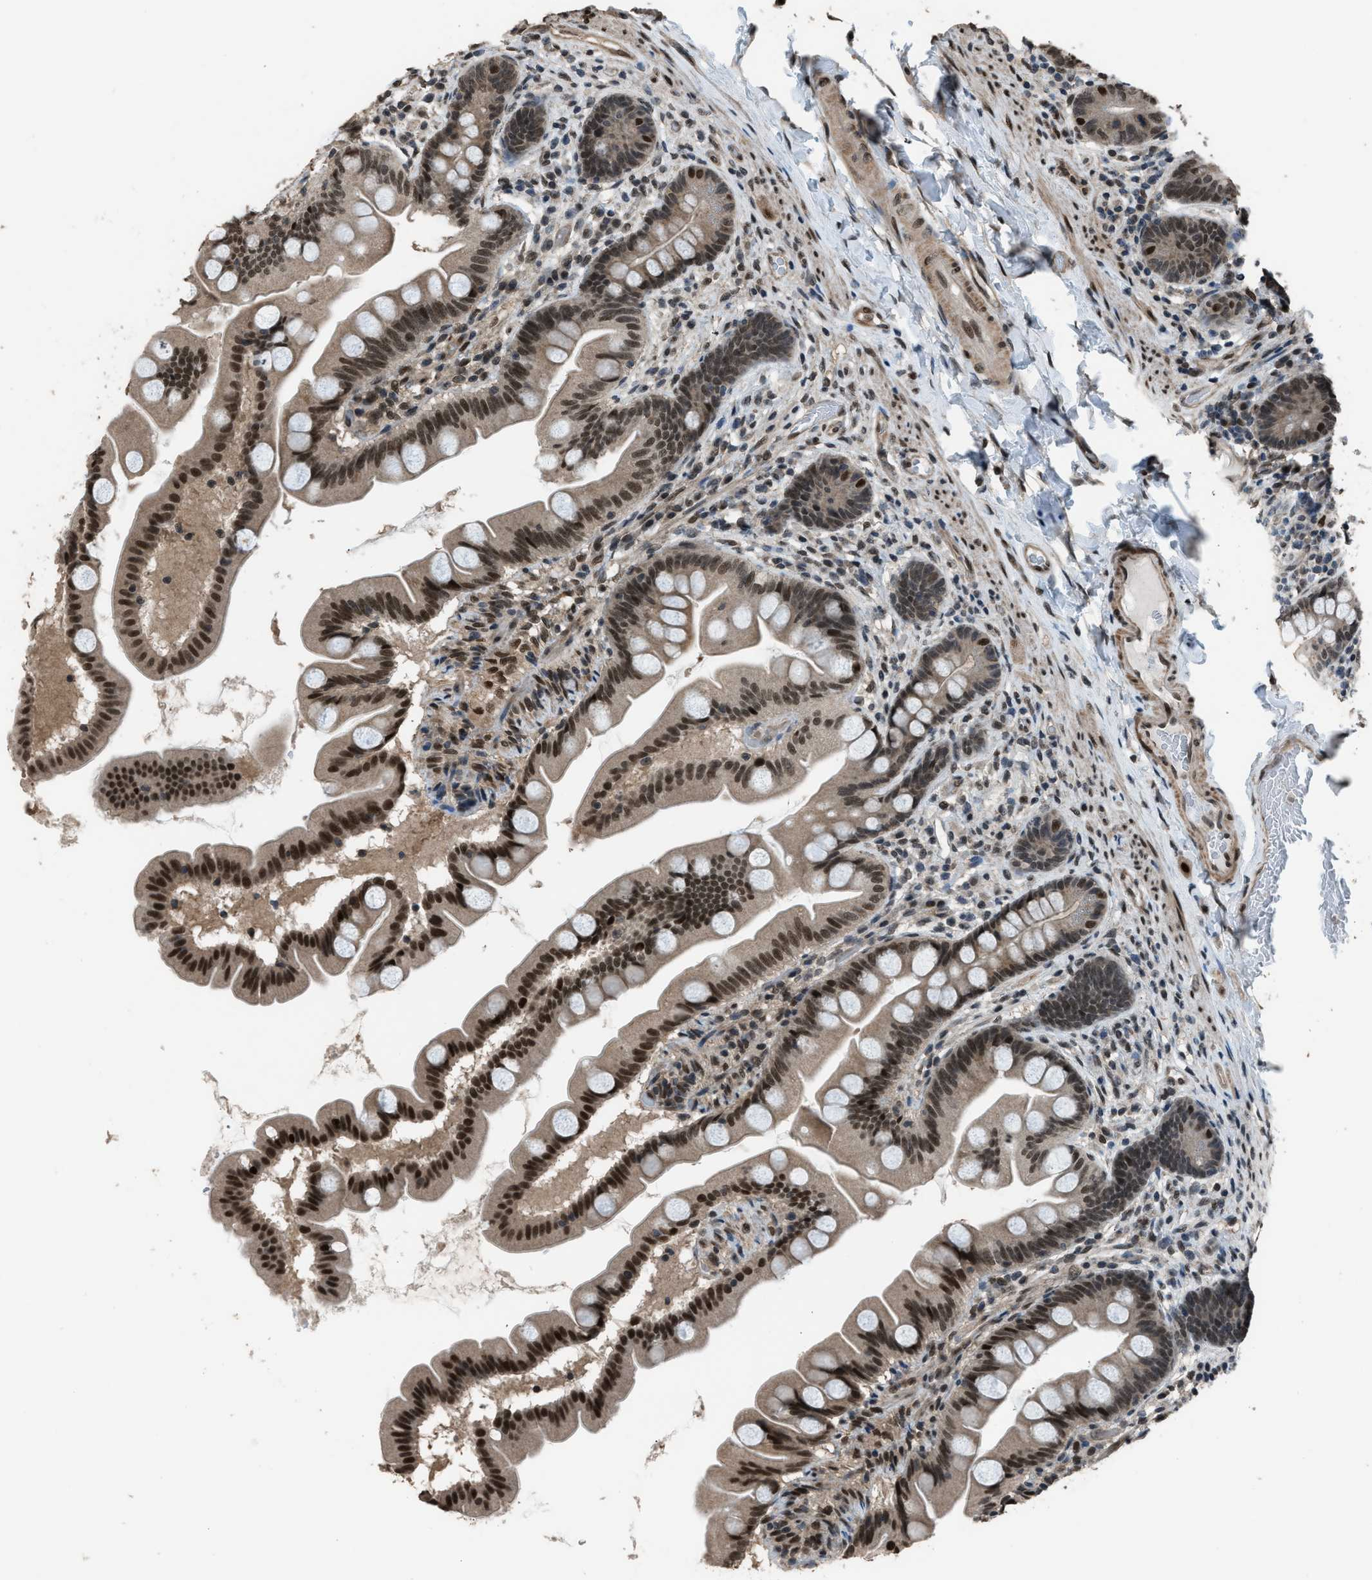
{"staining": {"intensity": "strong", "quantity": "25%-75%", "location": "cytoplasmic/membranous,nuclear"}, "tissue": "small intestine", "cell_type": "Glandular cells", "image_type": "normal", "snomed": [{"axis": "morphology", "description": "Normal tissue, NOS"}, {"axis": "topography", "description": "Small intestine"}], "caption": "Strong cytoplasmic/membranous,nuclear protein positivity is seen in approximately 25%-75% of glandular cells in small intestine. (DAB IHC with brightfield microscopy, high magnification).", "gene": "KPNA6", "patient": {"sex": "female", "age": 56}}